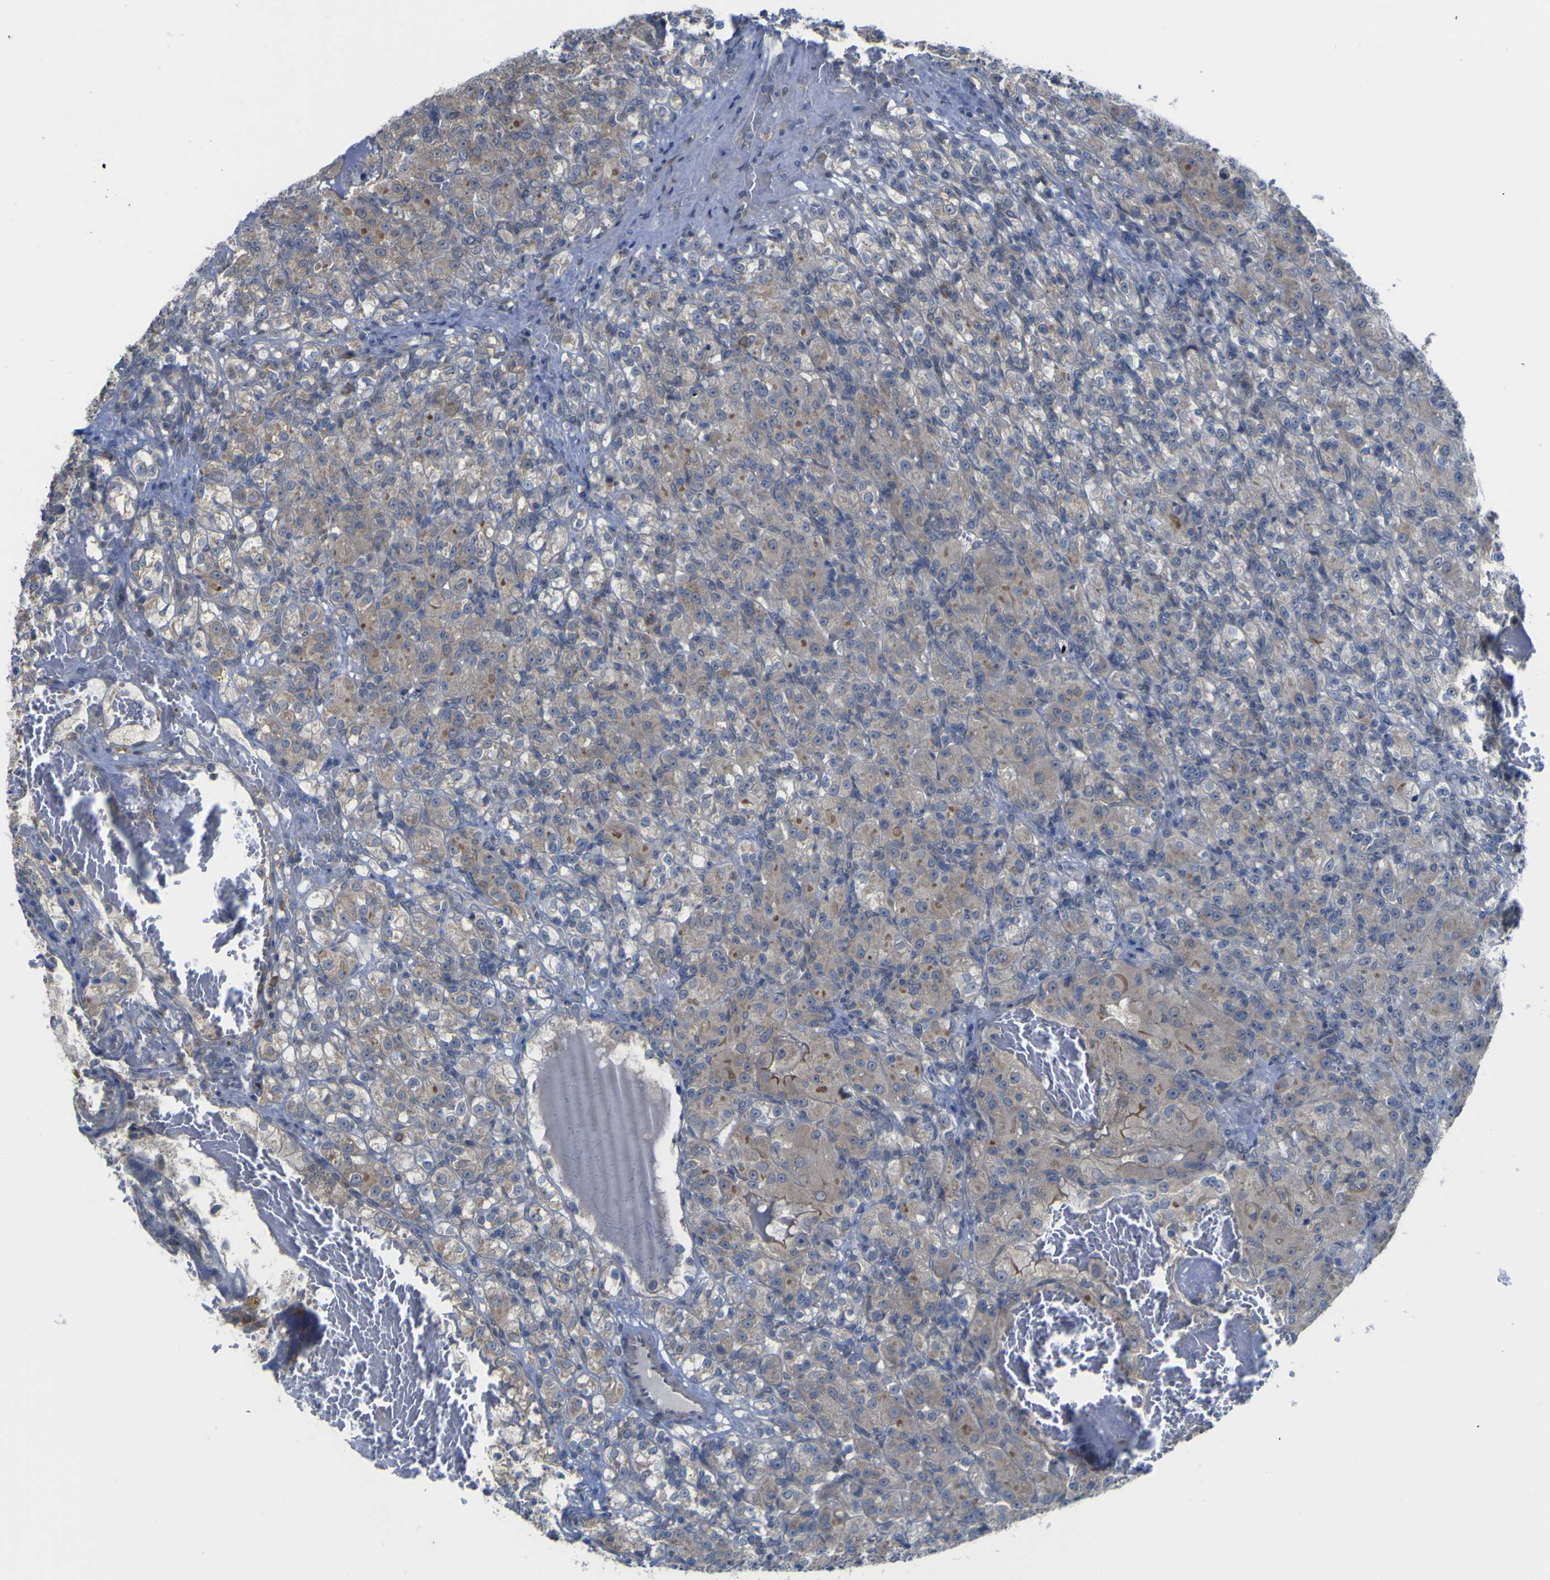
{"staining": {"intensity": "weak", "quantity": "25%-75%", "location": "cytoplasmic/membranous"}, "tissue": "renal cancer", "cell_type": "Tumor cells", "image_type": "cancer", "snomed": [{"axis": "morphology", "description": "Adenocarcinoma, NOS"}, {"axis": "topography", "description": "Kidney"}], "caption": "This image exhibits renal cancer stained with immunohistochemistry to label a protein in brown. The cytoplasmic/membranous of tumor cells show weak positivity for the protein. Nuclei are counter-stained blue.", "gene": "TNFRSF11A", "patient": {"sex": "male", "age": 61}}